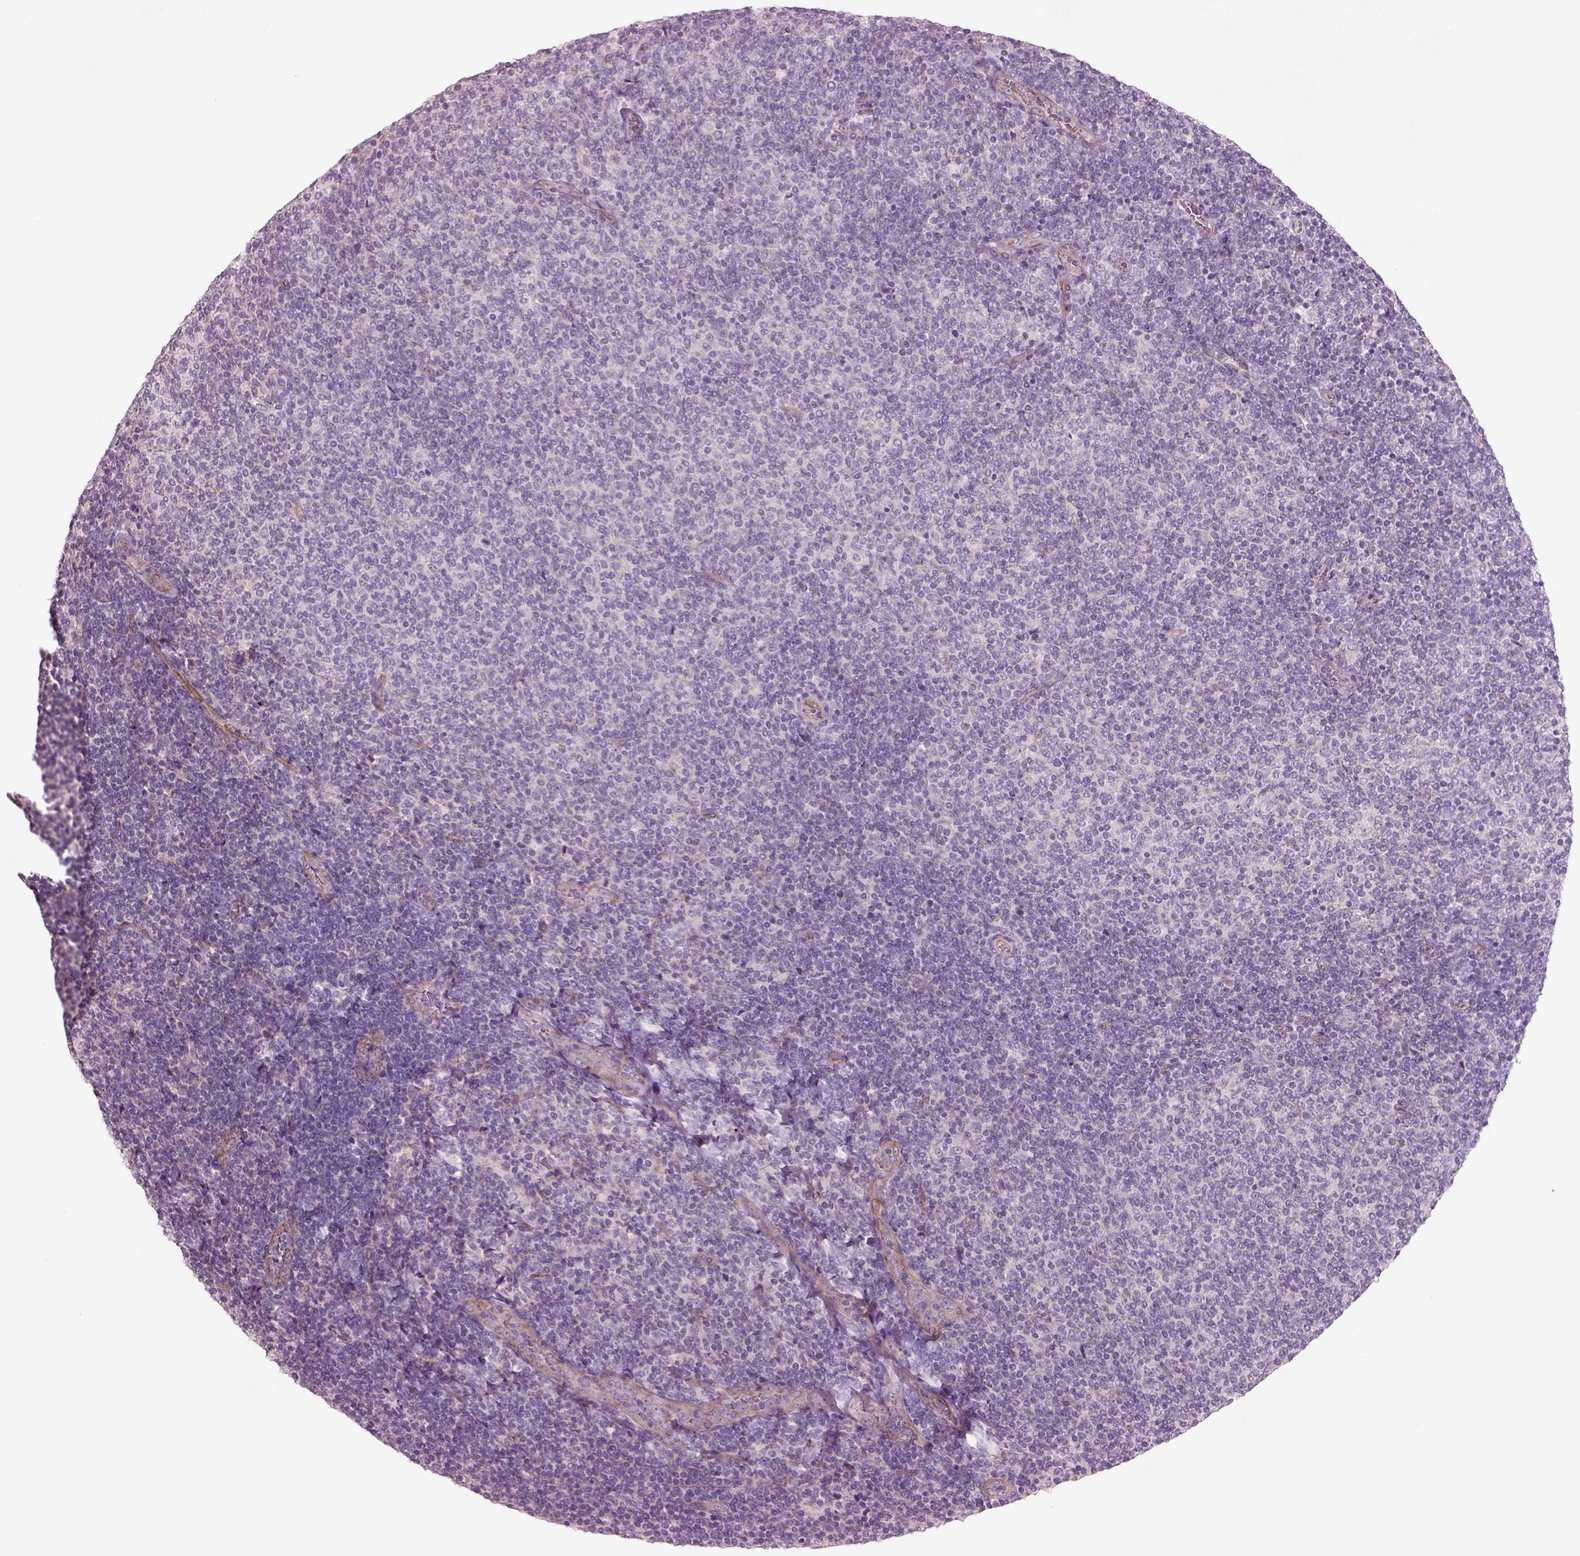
{"staining": {"intensity": "negative", "quantity": "none", "location": "none"}, "tissue": "lymphoma", "cell_type": "Tumor cells", "image_type": "cancer", "snomed": [{"axis": "morphology", "description": "Malignant lymphoma, non-Hodgkin's type, Low grade"}, {"axis": "topography", "description": "Lymph node"}], "caption": "This is an IHC histopathology image of human malignant lymphoma, non-Hodgkin's type (low-grade). There is no staining in tumor cells.", "gene": "DUOXA2", "patient": {"sex": "male", "age": 52}}